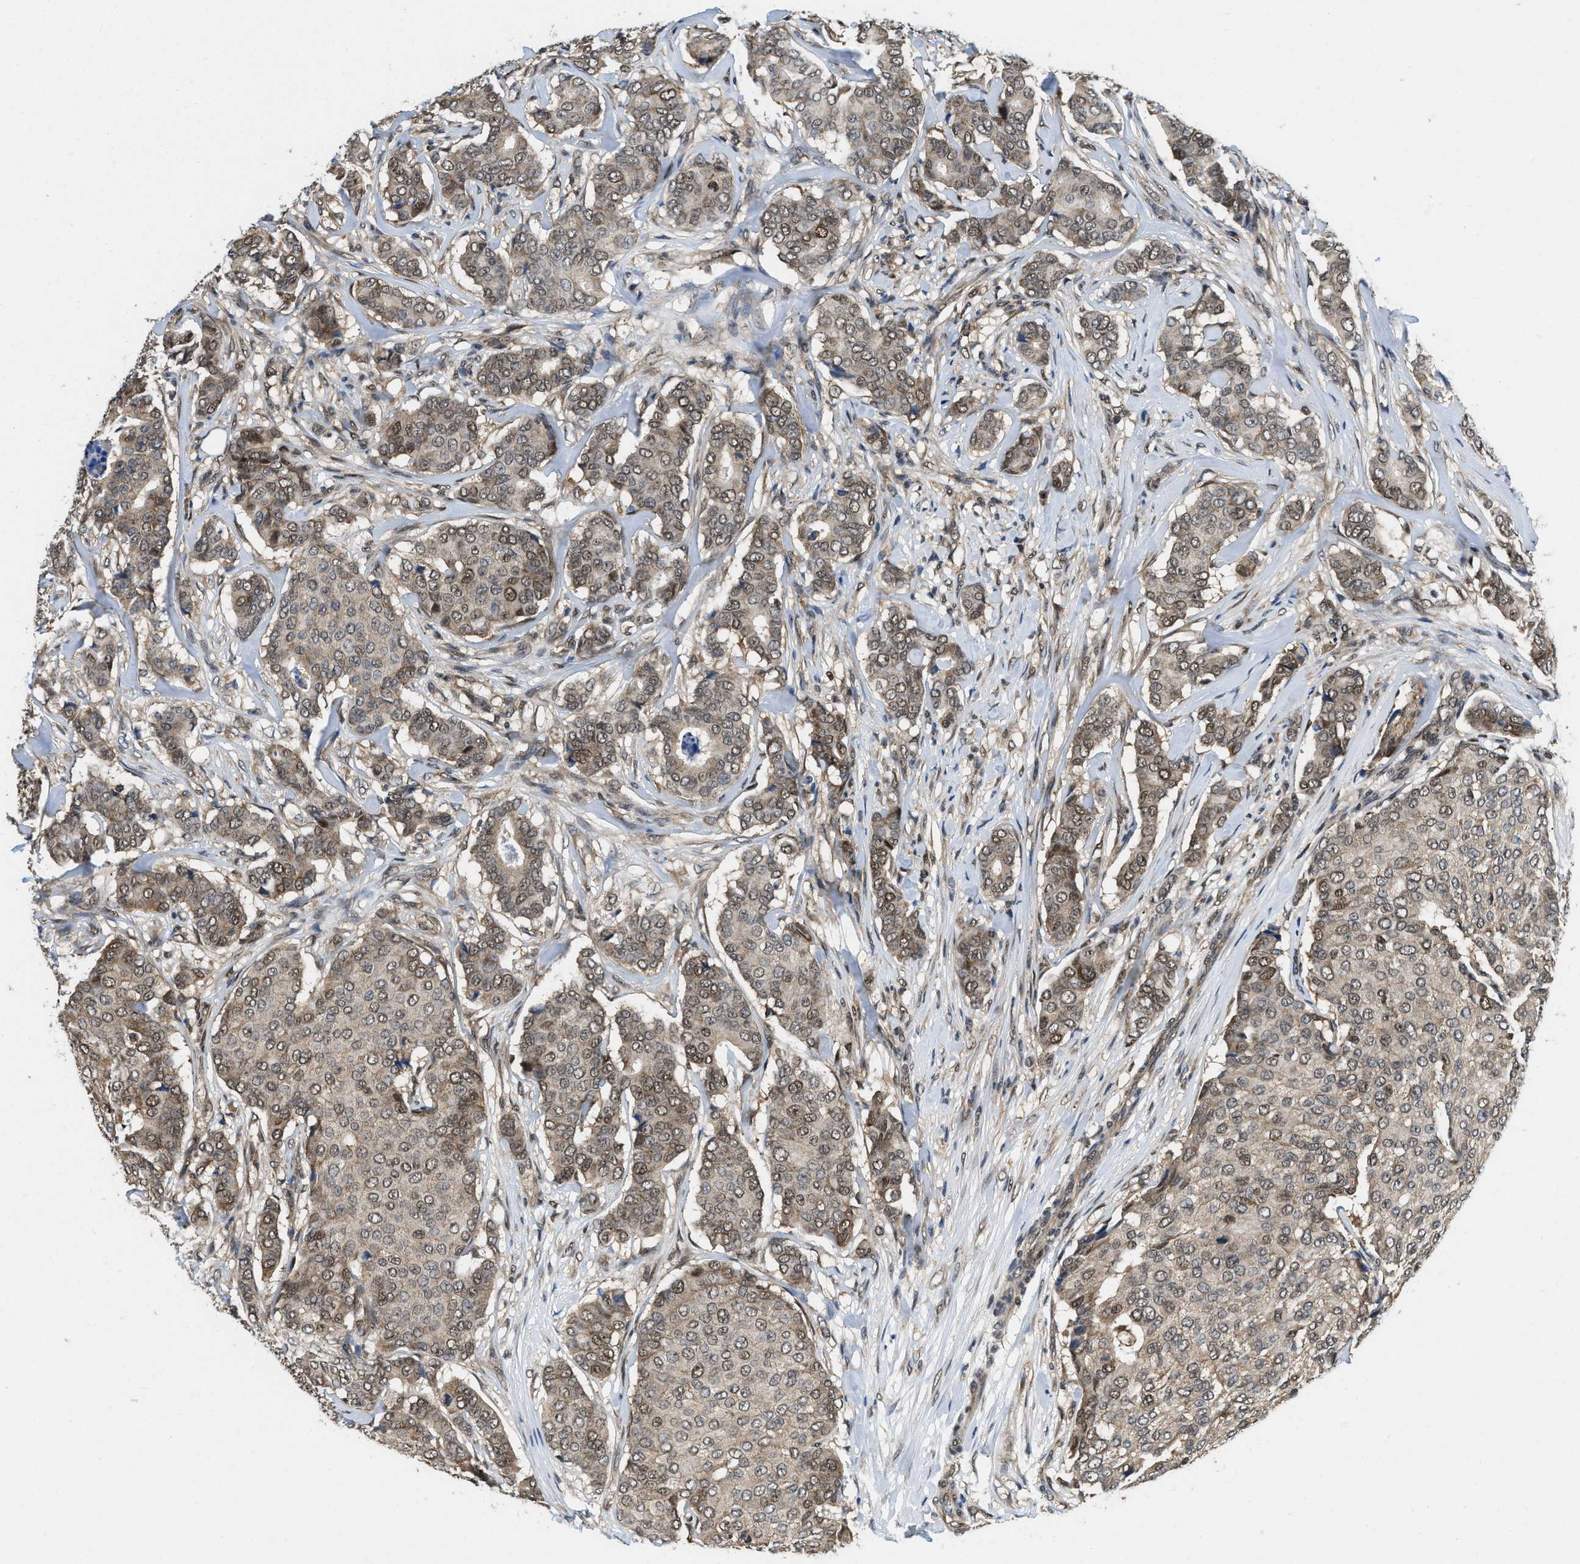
{"staining": {"intensity": "weak", "quantity": ">75%", "location": "cytoplasmic/membranous,nuclear"}, "tissue": "breast cancer", "cell_type": "Tumor cells", "image_type": "cancer", "snomed": [{"axis": "morphology", "description": "Duct carcinoma"}, {"axis": "topography", "description": "Breast"}], "caption": "Breast cancer stained for a protein (brown) exhibits weak cytoplasmic/membranous and nuclear positive expression in about >75% of tumor cells.", "gene": "ATF7IP", "patient": {"sex": "female", "age": 75}}